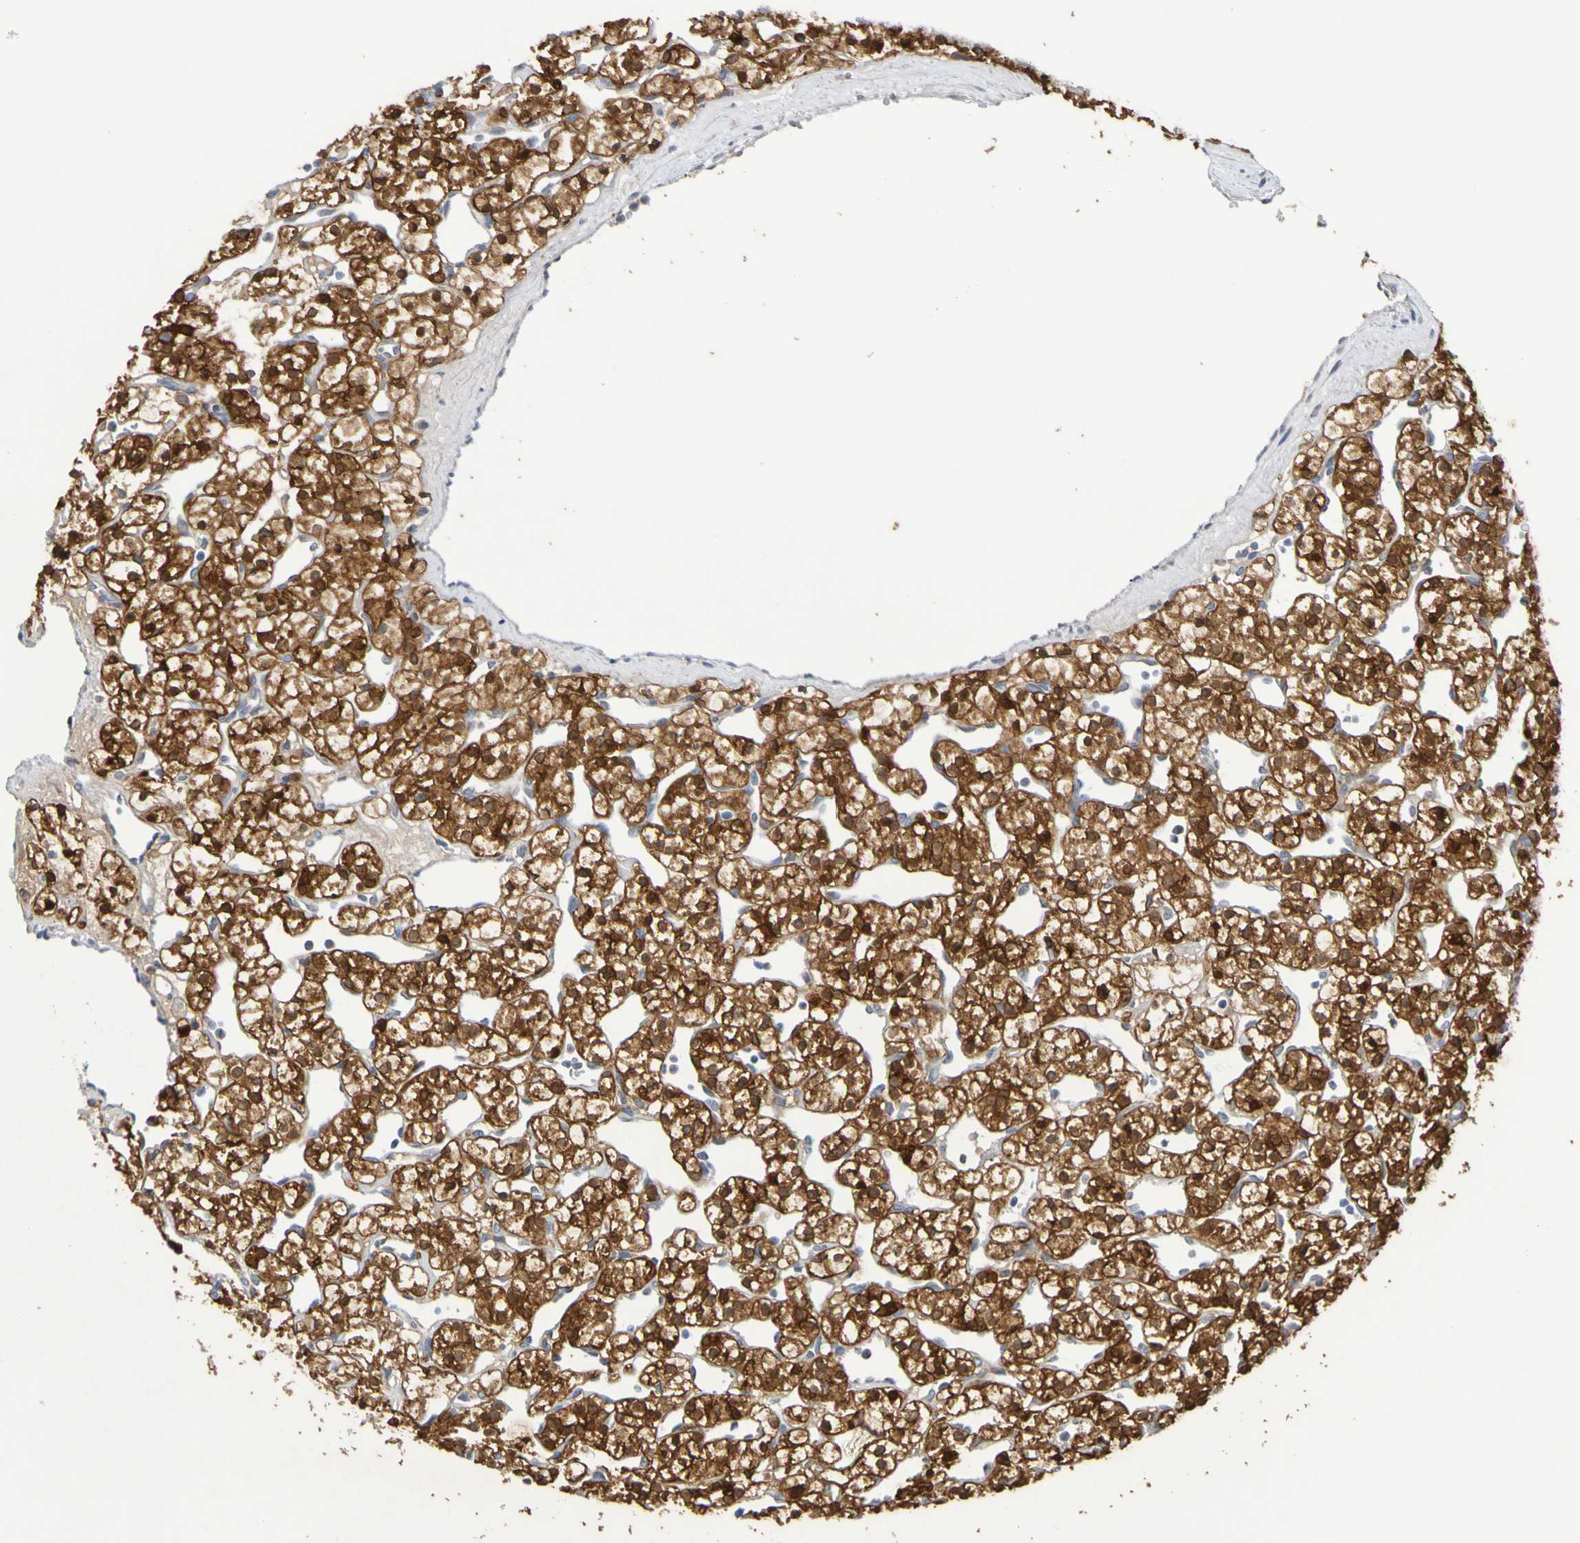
{"staining": {"intensity": "strong", "quantity": ">75%", "location": "cytoplasmic/membranous,nuclear"}, "tissue": "renal cancer", "cell_type": "Tumor cells", "image_type": "cancer", "snomed": [{"axis": "morphology", "description": "Adenocarcinoma, NOS"}, {"axis": "topography", "description": "Kidney"}], "caption": "Strong cytoplasmic/membranous and nuclear protein expression is appreciated in approximately >75% of tumor cells in renal cancer. Using DAB (3,3'-diaminobenzidine) (brown) and hematoxylin (blue) stains, captured at high magnification using brightfield microscopy.", "gene": "C3orf18", "patient": {"sex": "female", "age": 60}}